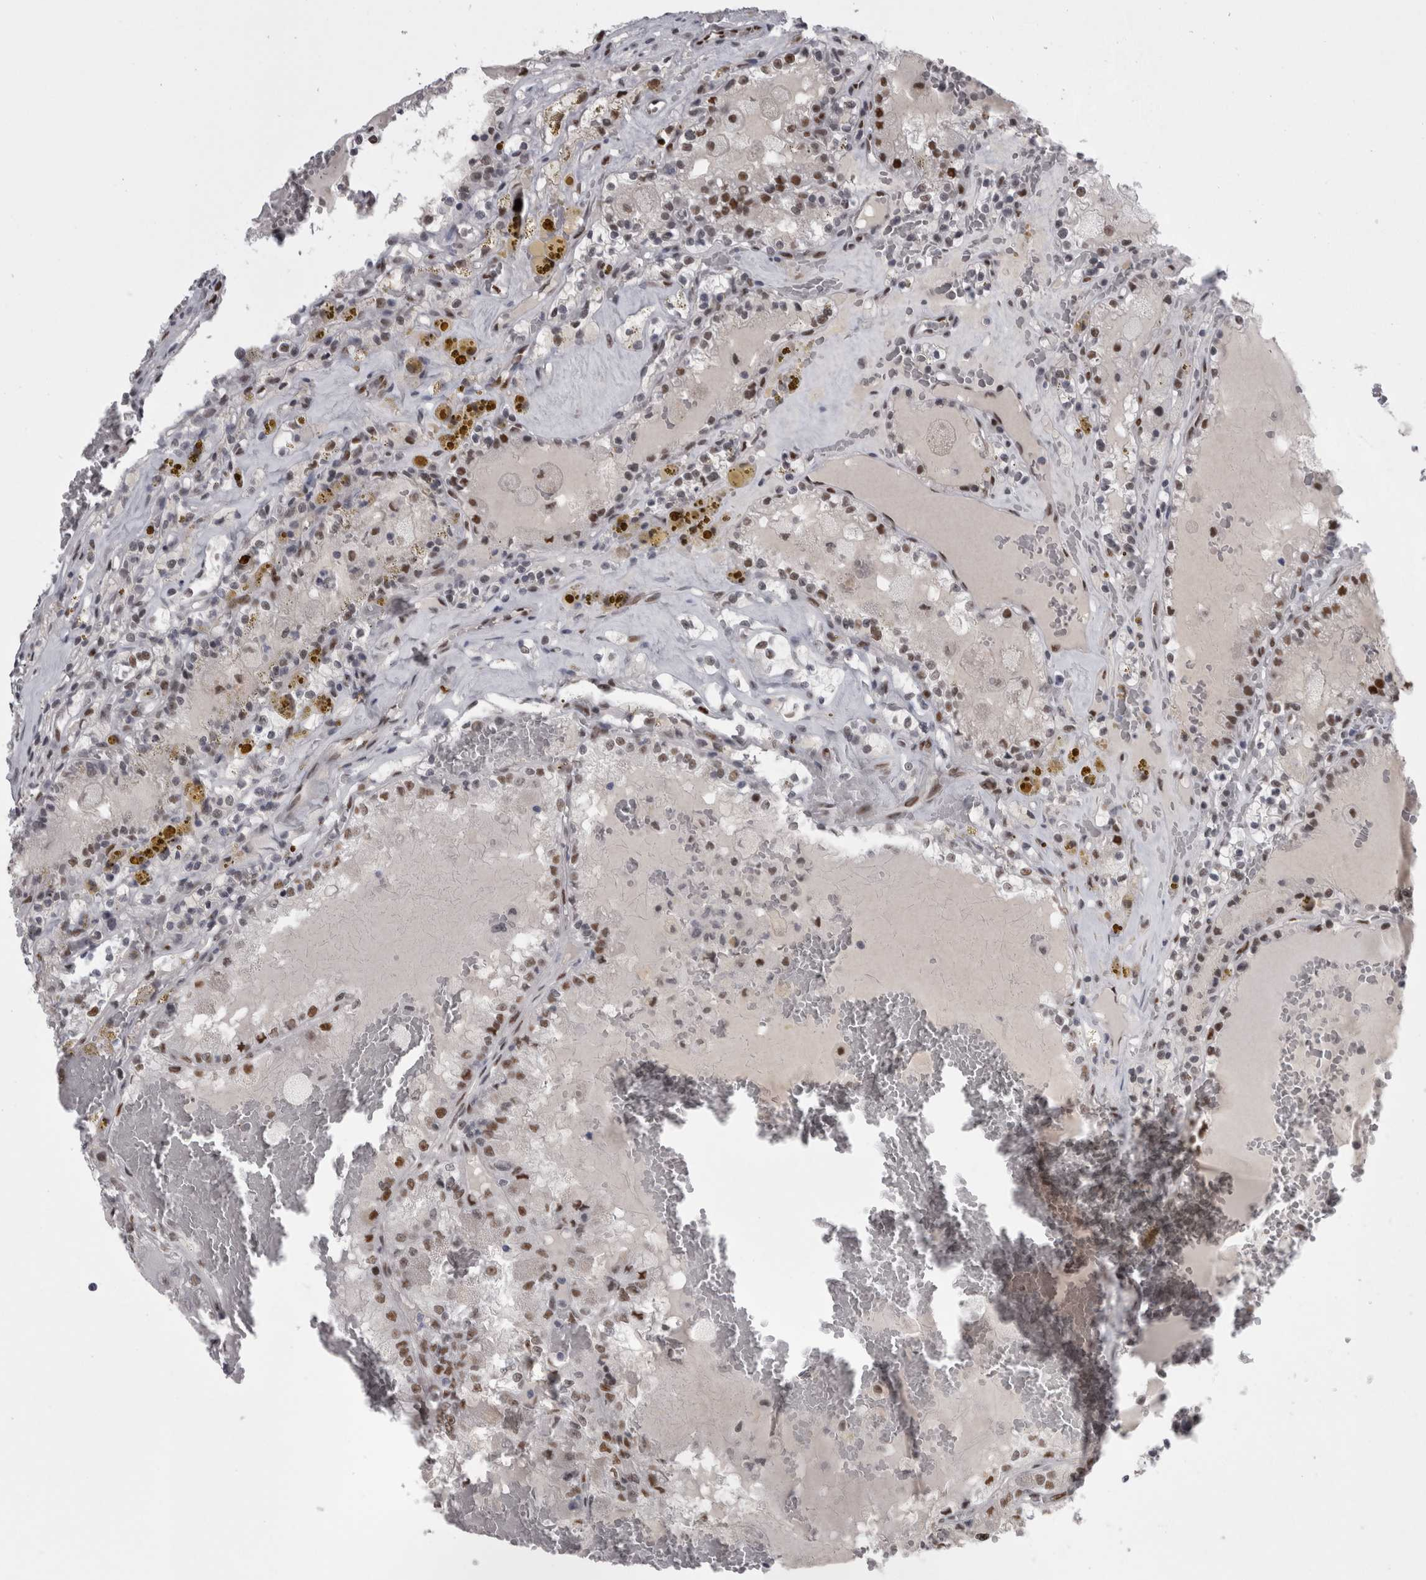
{"staining": {"intensity": "moderate", "quantity": "25%-75%", "location": "nuclear"}, "tissue": "renal cancer", "cell_type": "Tumor cells", "image_type": "cancer", "snomed": [{"axis": "morphology", "description": "Adenocarcinoma, NOS"}, {"axis": "topography", "description": "Kidney"}], "caption": "Tumor cells reveal medium levels of moderate nuclear staining in about 25%-75% of cells in renal cancer.", "gene": "C1orf54", "patient": {"sex": "female", "age": 56}}